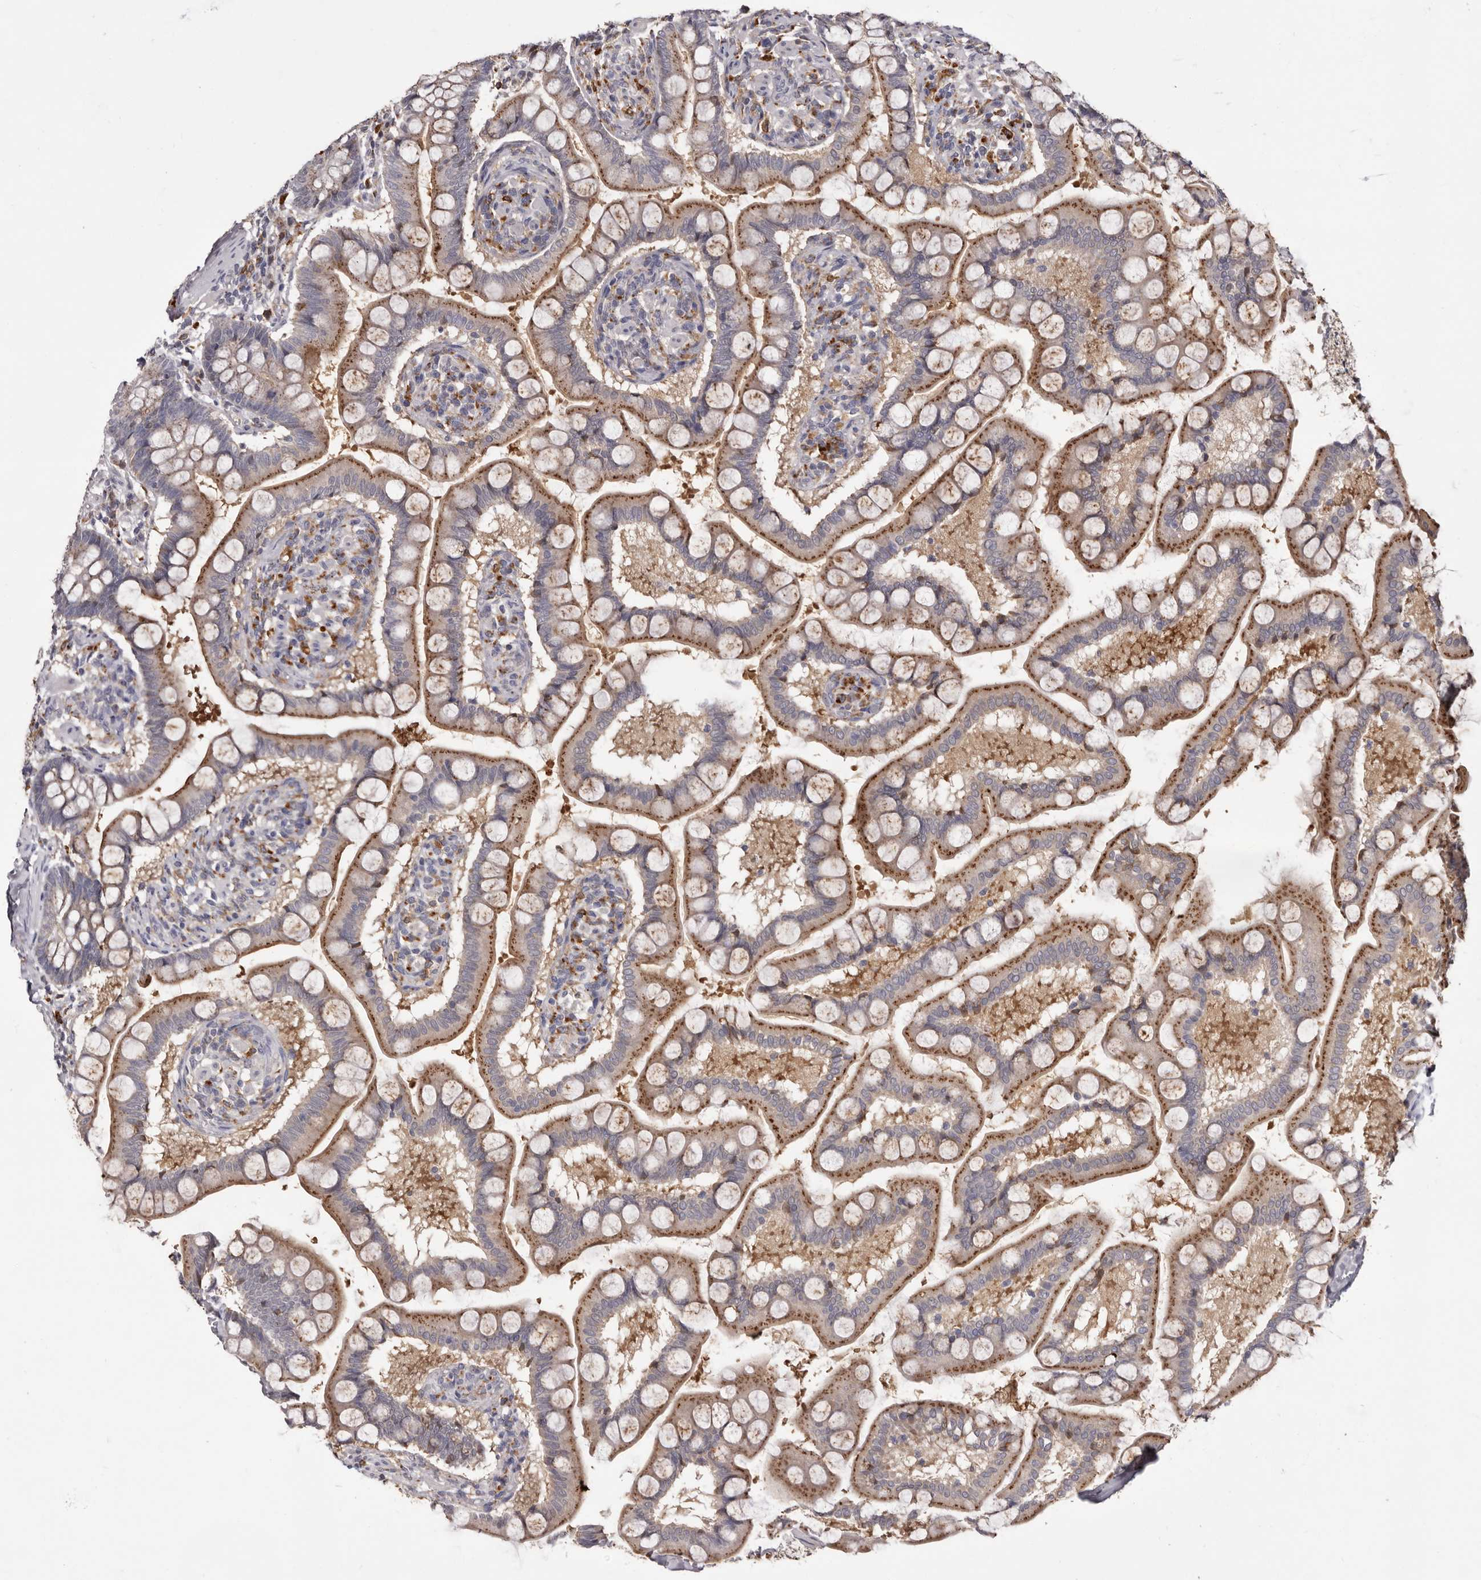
{"staining": {"intensity": "moderate", "quantity": ">75%", "location": "cytoplasmic/membranous"}, "tissue": "small intestine", "cell_type": "Glandular cells", "image_type": "normal", "snomed": [{"axis": "morphology", "description": "Normal tissue, NOS"}, {"axis": "topography", "description": "Small intestine"}], "caption": "Immunohistochemistry (IHC) micrograph of benign small intestine stained for a protein (brown), which exhibits medium levels of moderate cytoplasmic/membranous staining in about >75% of glandular cells.", "gene": "DAP", "patient": {"sex": "male", "age": 41}}